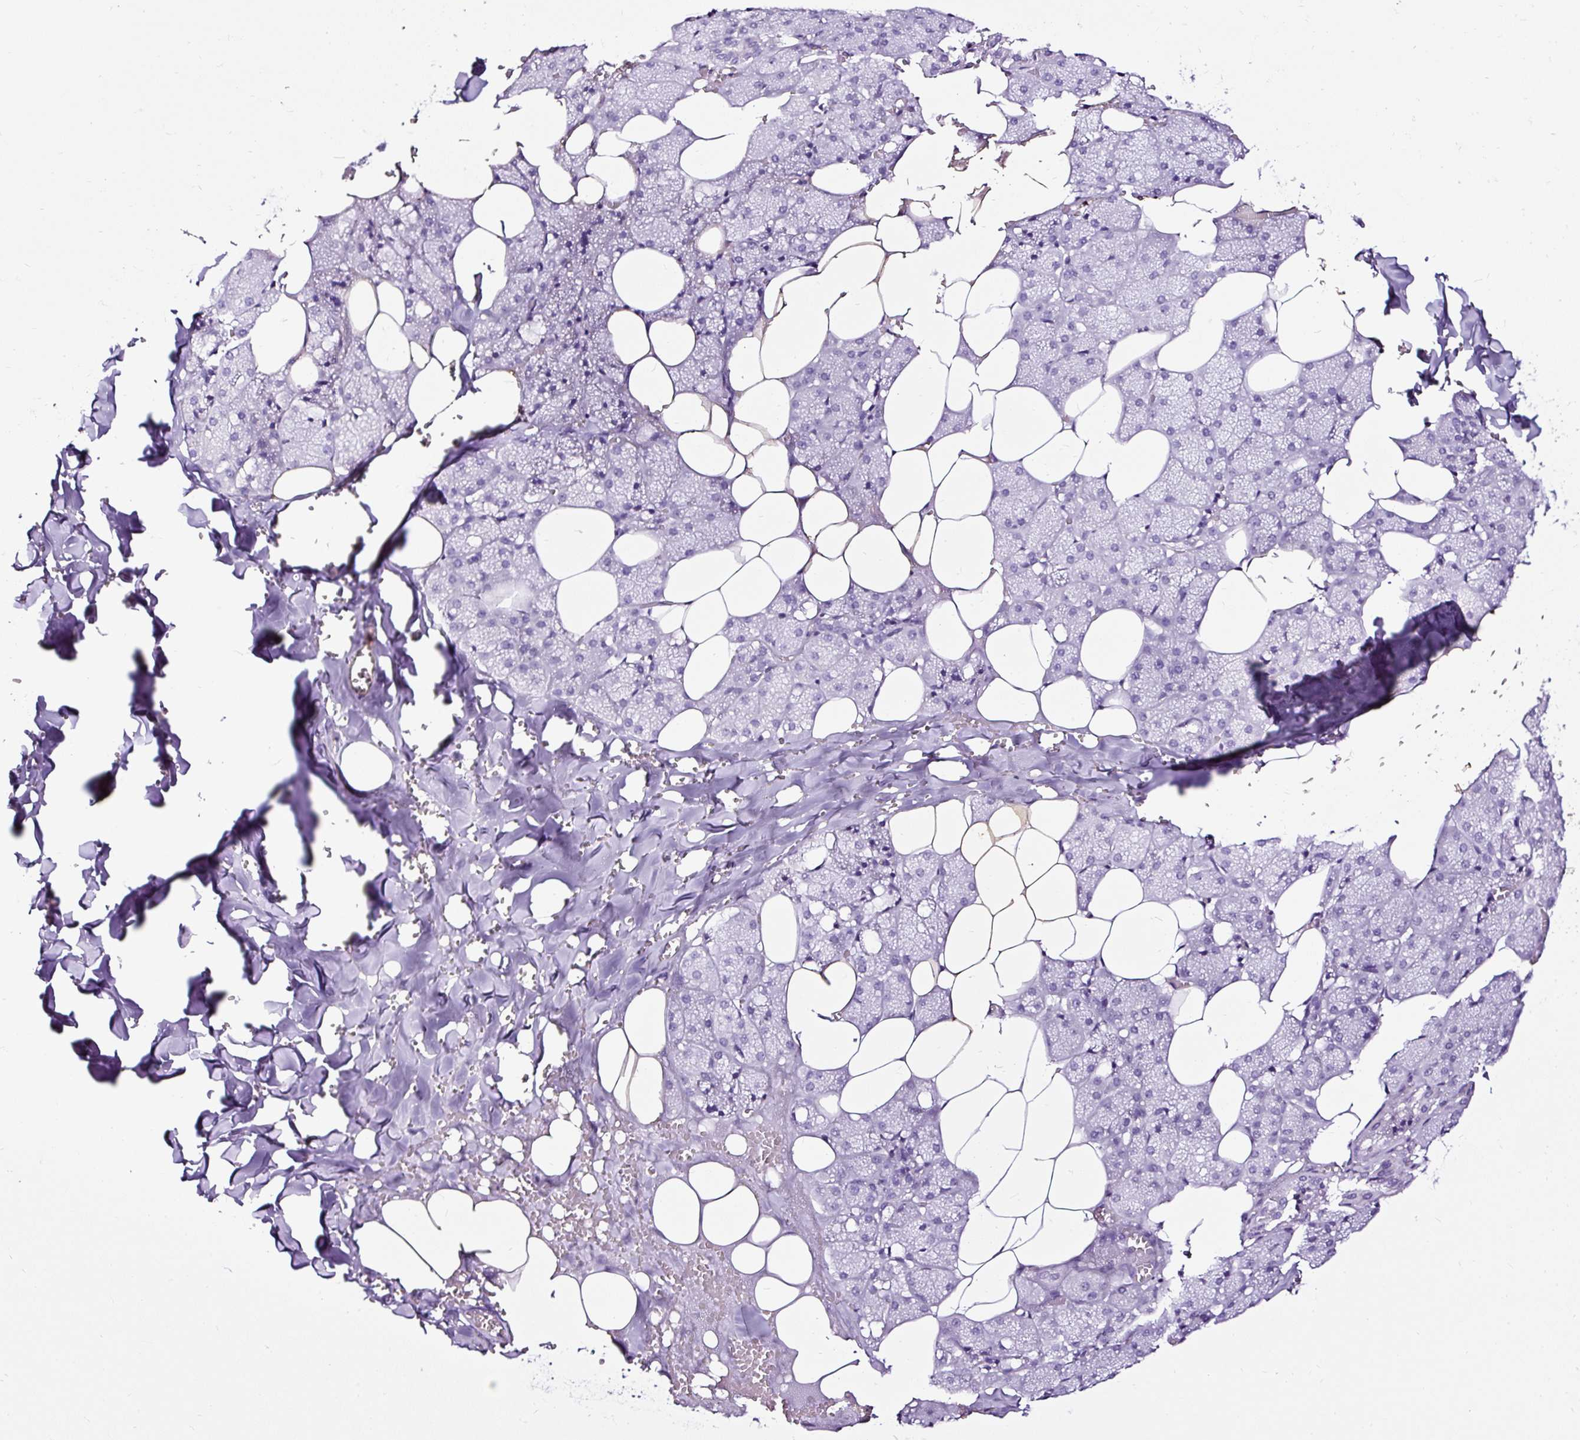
{"staining": {"intensity": "negative", "quantity": "none", "location": "none"}, "tissue": "salivary gland", "cell_type": "Glandular cells", "image_type": "normal", "snomed": [{"axis": "morphology", "description": "Normal tissue, NOS"}, {"axis": "topography", "description": "Salivary gland"}, {"axis": "topography", "description": "Peripheral nerve tissue"}], "caption": "Glandular cells are negative for brown protein staining in normal salivary gland. (Immunohistochemistry (ihc), brightfield microscopy, high magnification).", "gene": "SLC7A8", "patient": {"sex": "male", "age": 38}}